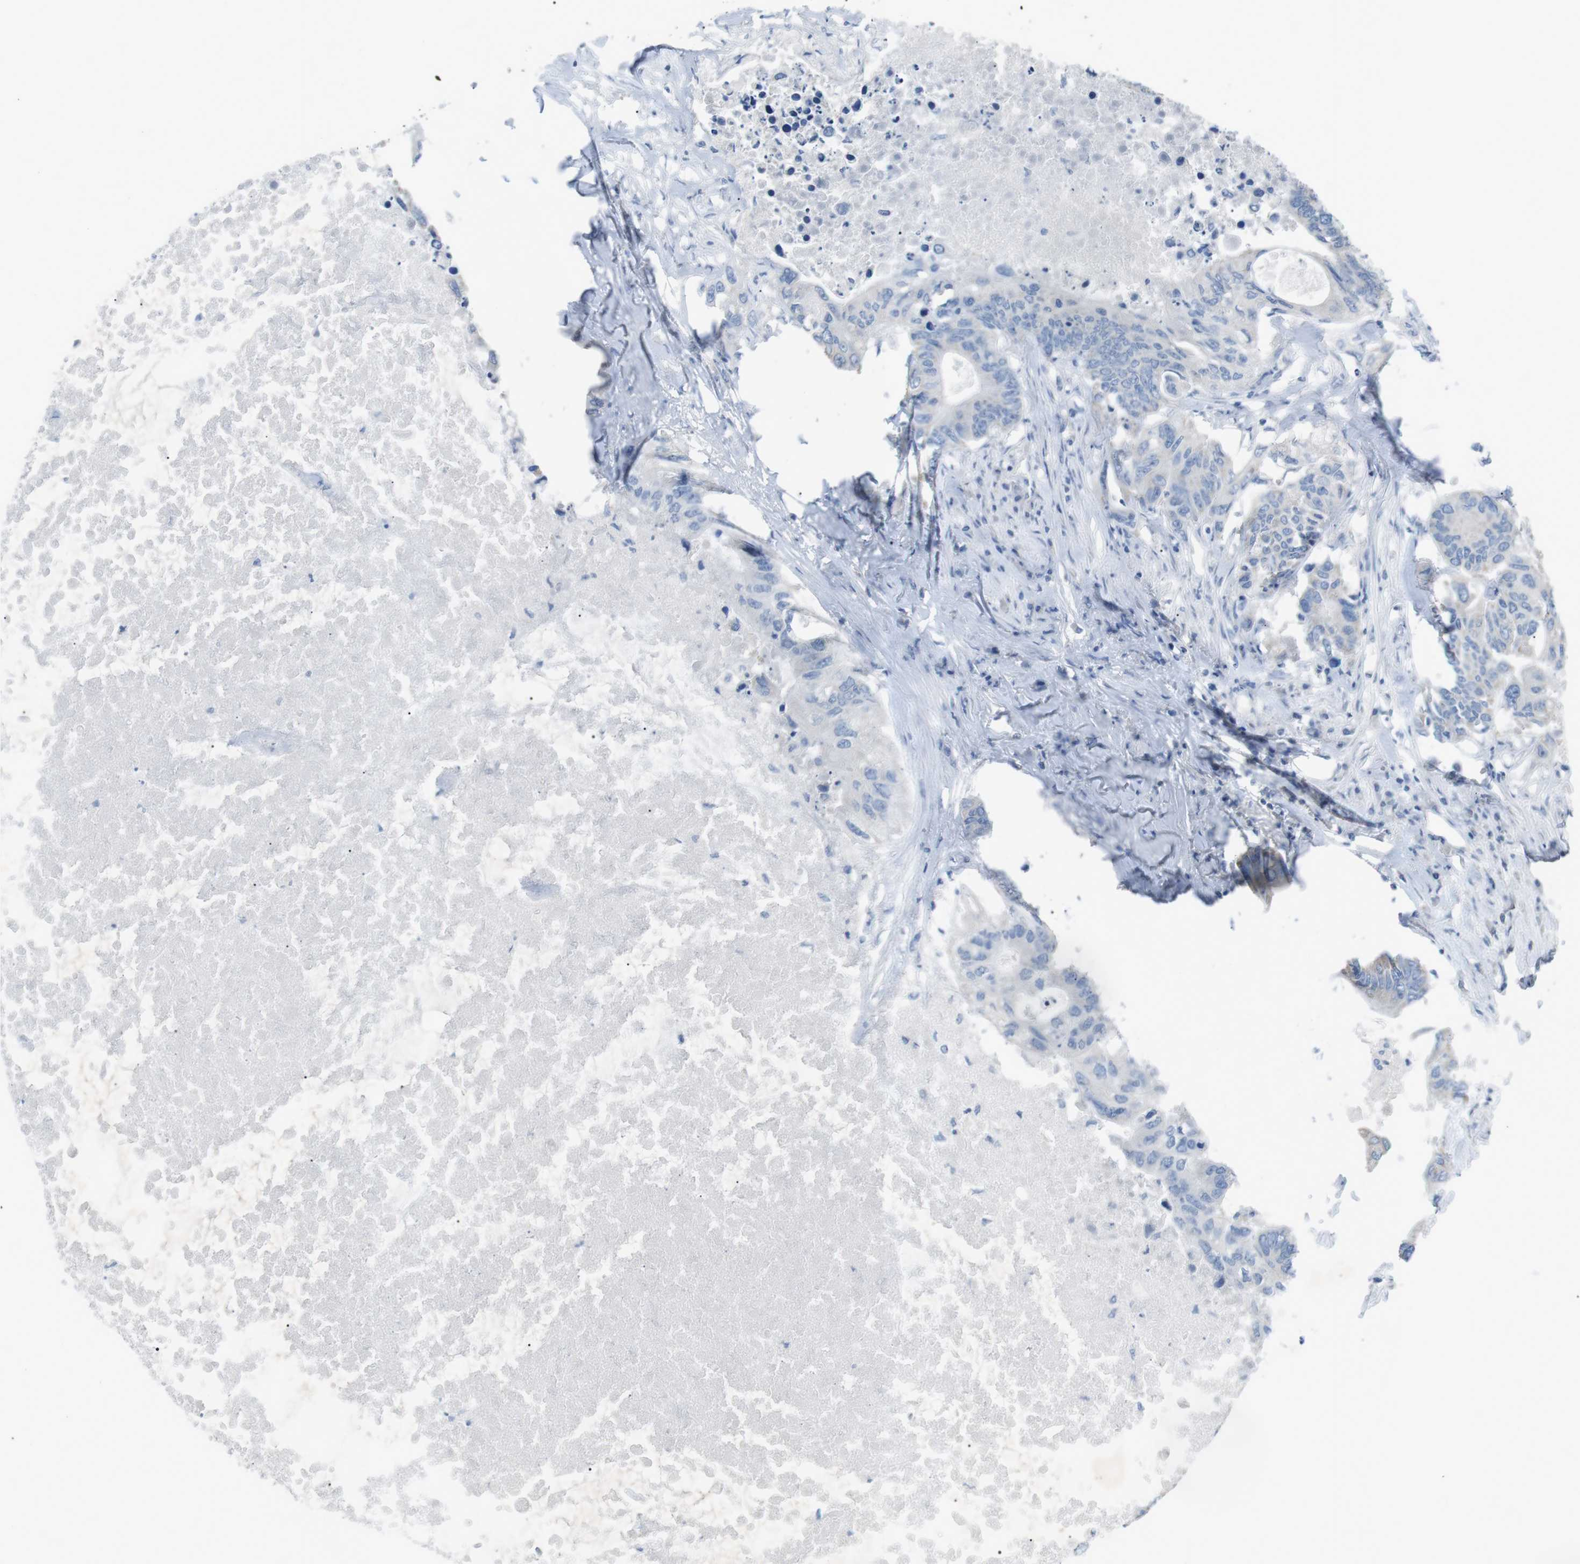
{"staining": {"intensity": "negative", "quantity": "none", "location": "none"}, "tissue": "colorectal cancer", "cell_type": "Tumor cells", "image_type": "cancer", "snomed": [{"axis": "morphology", "description": "Adenocarcinoma, NOS"}, {"axis": "topography", "description": "Colon"}], "caption": "Protein analysis of colorectal cancer (adenocarcinoma) displays no significant expression in tumor cells.", "gene": "SALL4", "patient": {"sex": "male", "age": 71}}